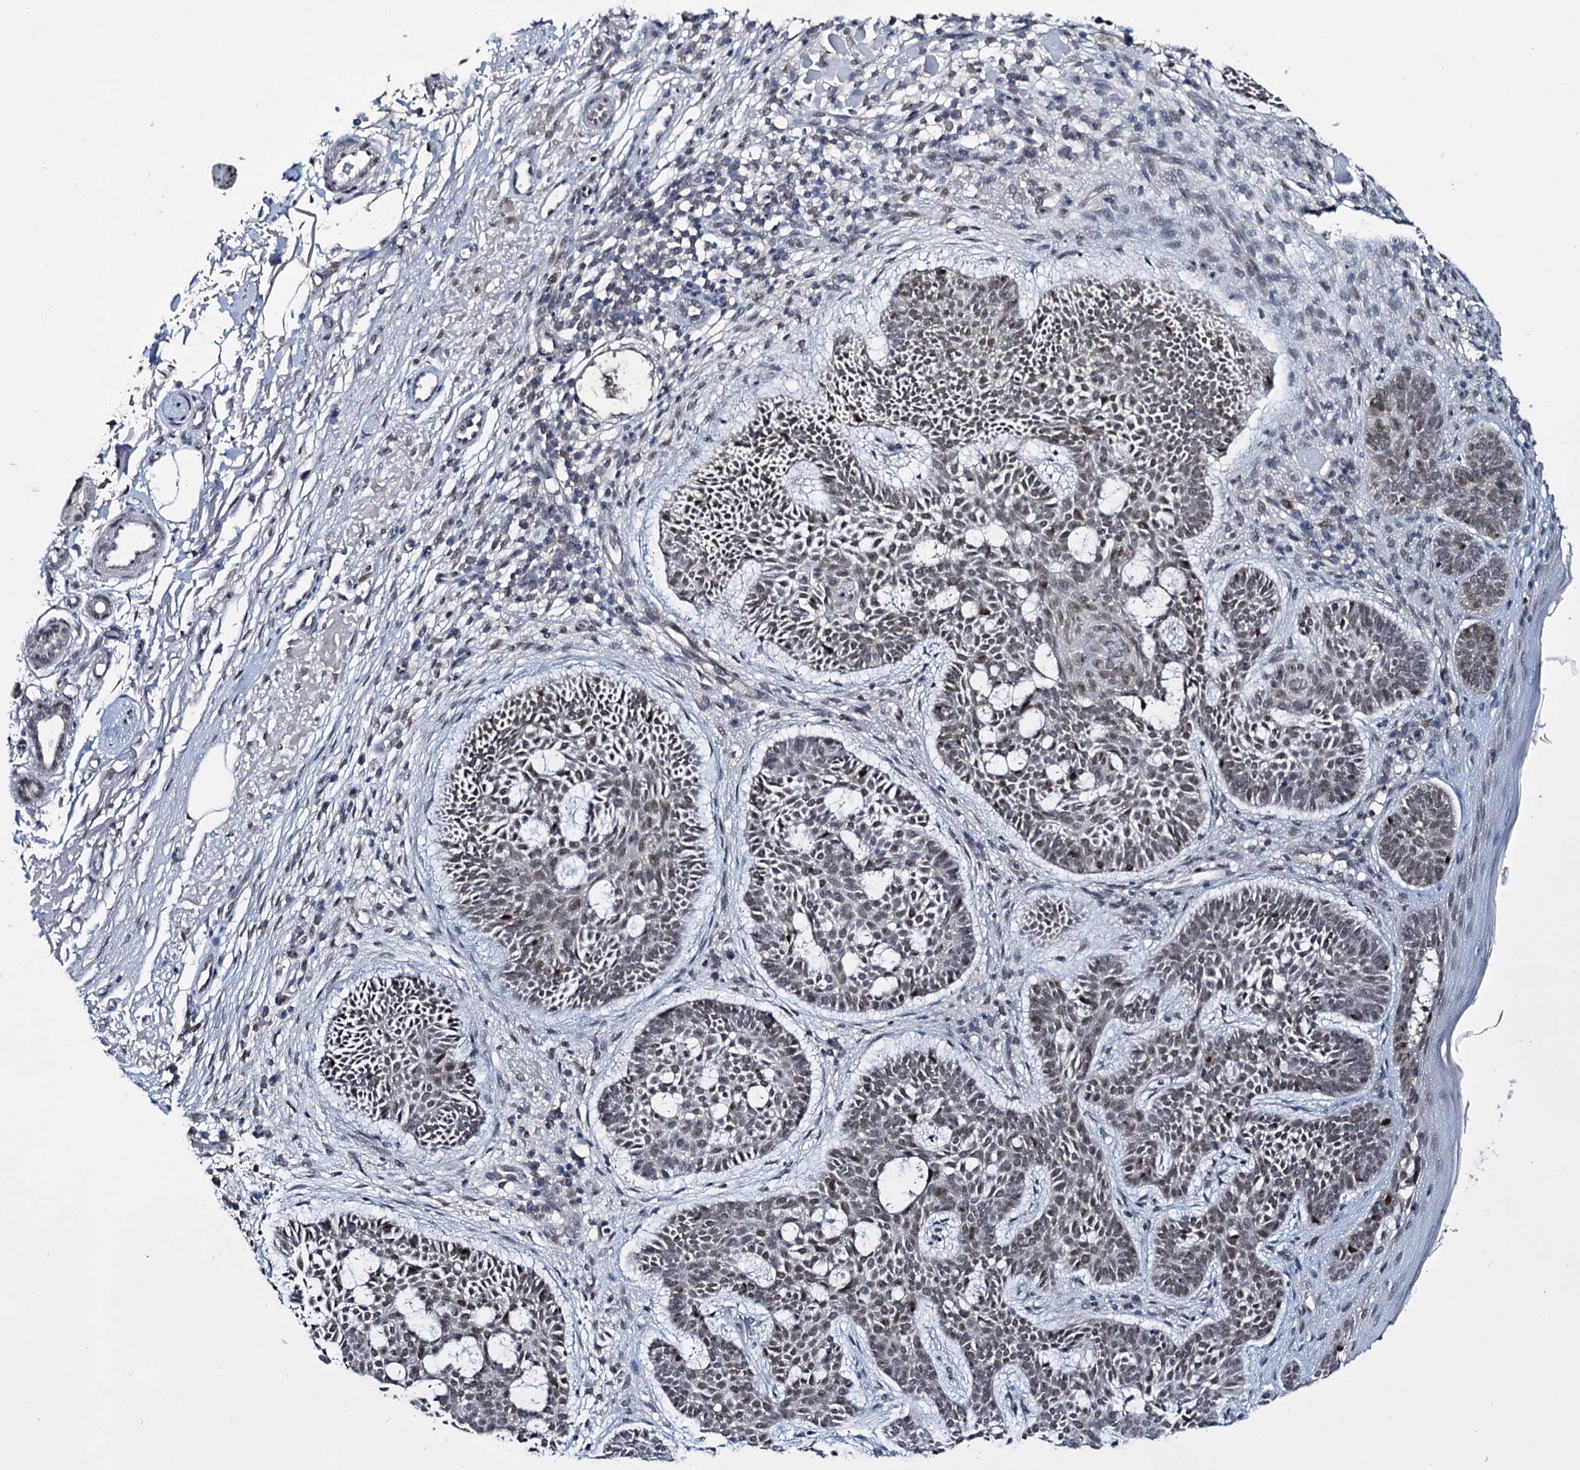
{"staining": {"intensity": "weak", "quantity": "25%-75%", "location": "nuclear"}, "tissue": "skin cancer", "cell_type": "Tumor cells", "image_type": "cancer", "snomed": [{"axis": "morphology", "description": "Basal cell carcinoma"}, {"axis": "topography", "description": "Skin"}], "caption": "Protein staining of basal cell carcinoma (skin) tissue demonstrates weak nuclear staining in about 25%-75% of tumor cells.", "gene": "DCUN1D4", "patient": {"sex": "male", "age": 85}}